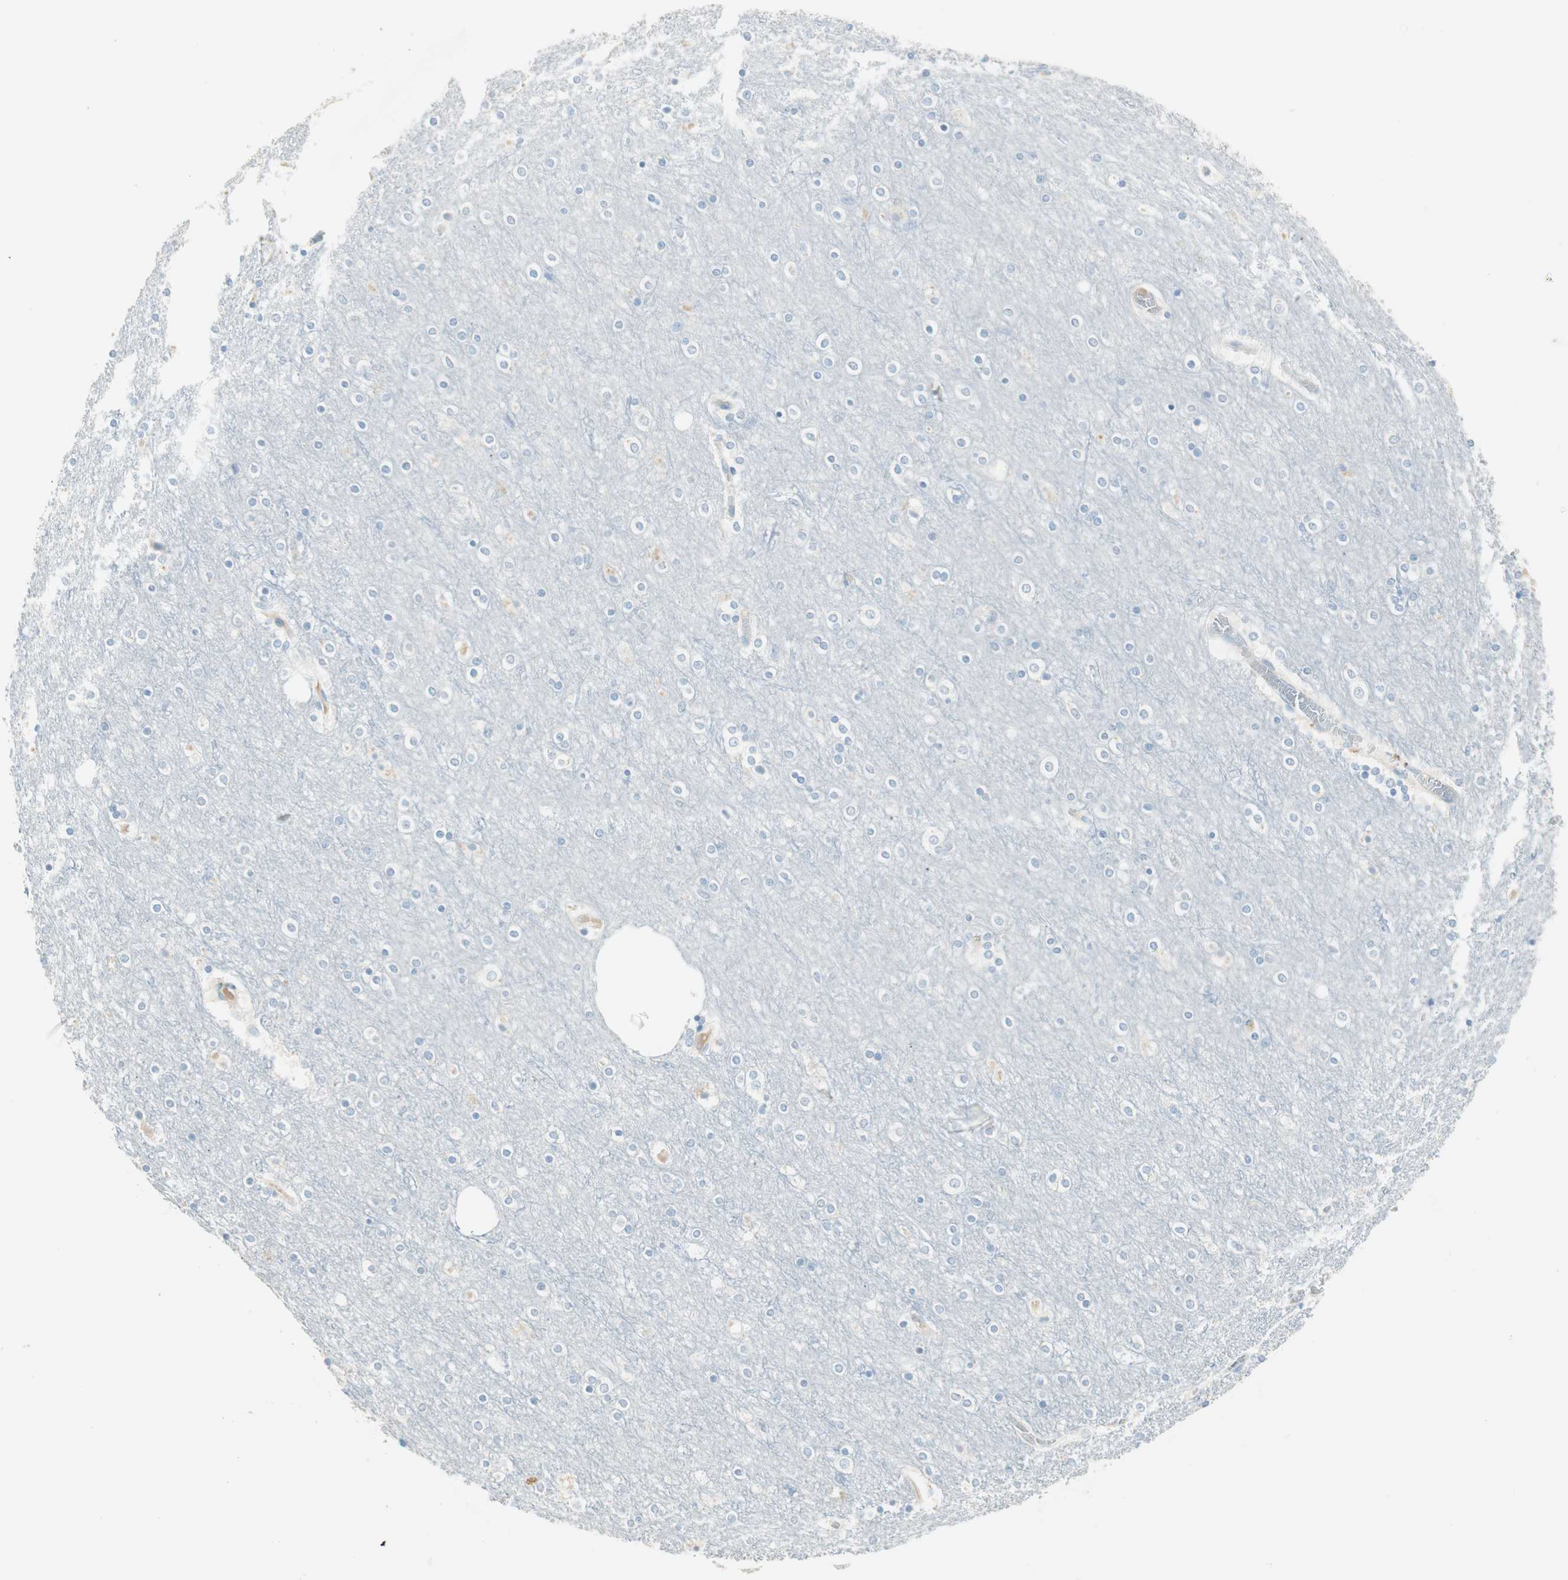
{"staining": {"intensity": "negative", "quantity": "none", "location": "none"}, "tissue": "cerebral cortex", "cell_type": "Endothelial cells", "image_type": "normal", "snomed": [{"axis": "morphology", "description": "Normal tissue, NOS"}, {"axis": "topography", "description": "Cerebral cortex"}], "caption": "Immunohistochemistry image of benign cerebral cortex: cerebral cortex stained with DAB displays no significant protein staining in endothelial cells.", "gene": "HPGD", "patient": {"sex": "female", "age": 54}}